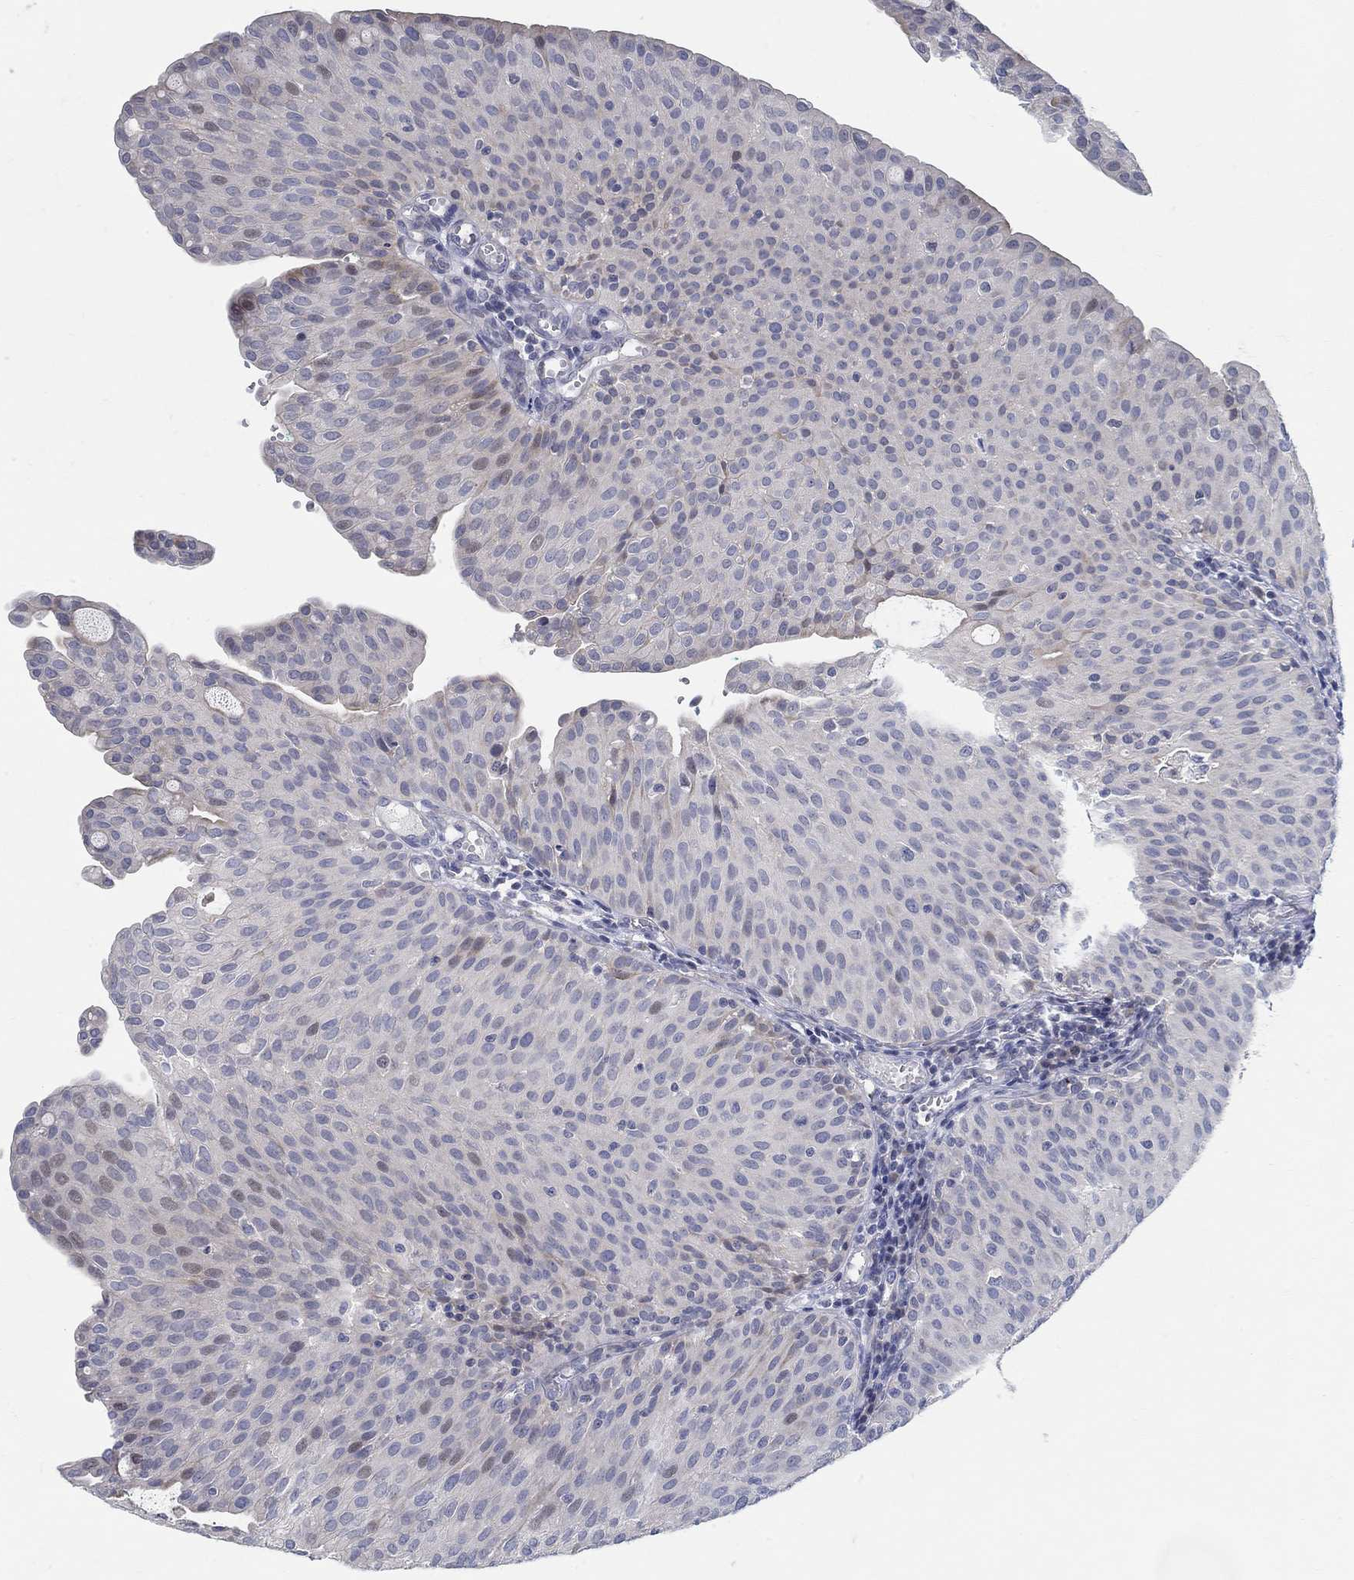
{"staining": {"intensity": "negative", "quantity": "none", "location": "none"}, "tissue": "urothelial cancer", "cell_type": "Tumor cells", "image_type": "cancer", "snomed": [{"axis": "morphology", "description": "Urothelial carcinoma, Low grade"}, {"axis": "topography", "description": "Urinary bladder"}], "caption": "The photomicrograph shows no staining of tumor cells in low-grade urothelial carcinoma.", "gene": "ANO7", "patient": {"sex": "male", "age": 54}}